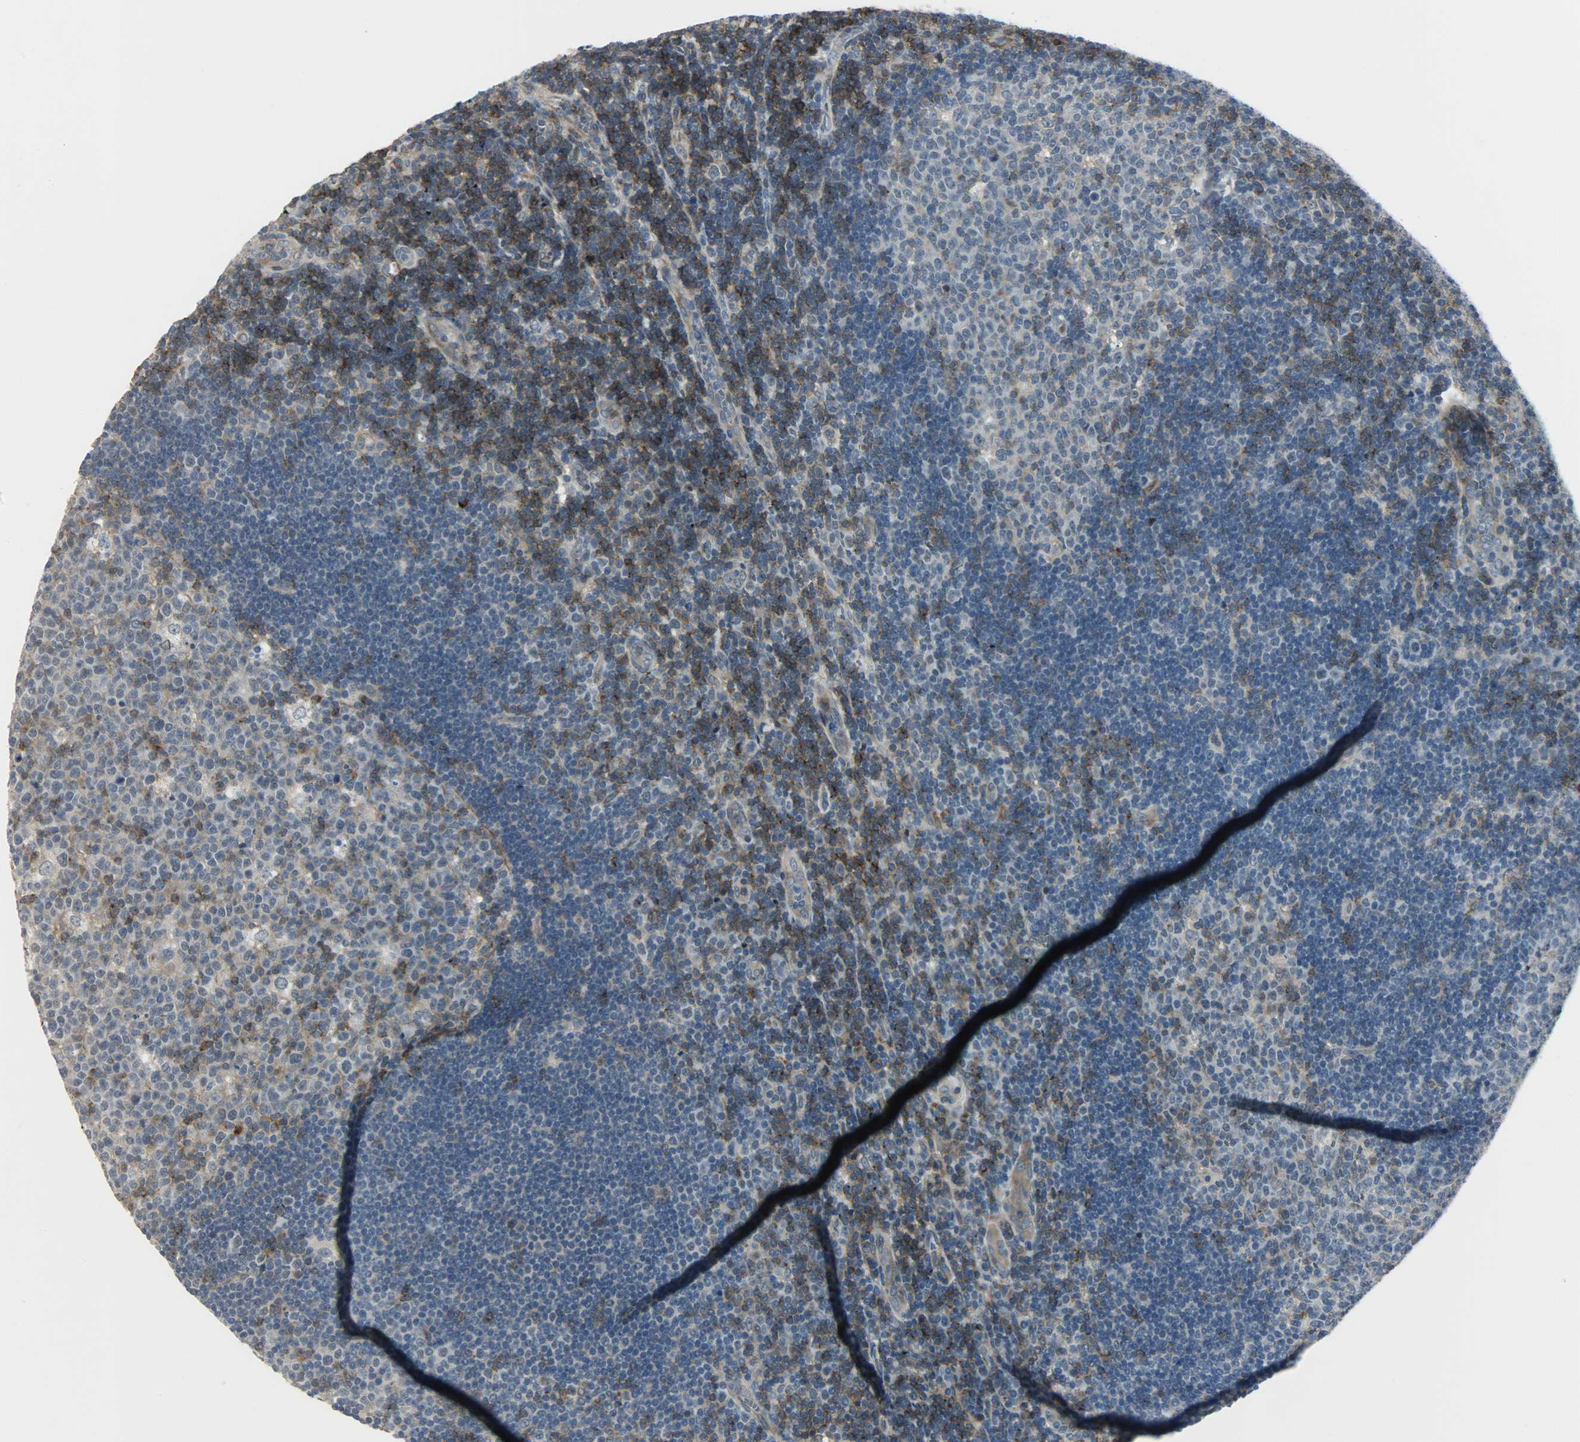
{"staining": {"intensity": "weak", "quantity": "<25%", "location": "cytoplasmic/membranous"}, "tissue": "lymph node", "cell_type": "Germinal center cells", "image_type": "normal", "snomed": [{"axis": "morphology", "description": "Normal tissue, NOS"}, {"axis": "topography", "description": "Lymph node"}, {"axis": "topography", "description": "Salivary gland"}], "caption": "Immunohistochemical staining of unremarkable lymph node displays no significant staining in germinal center cells.", "gene": "CD4", "patient": {"sex": "male", "age": 8}}